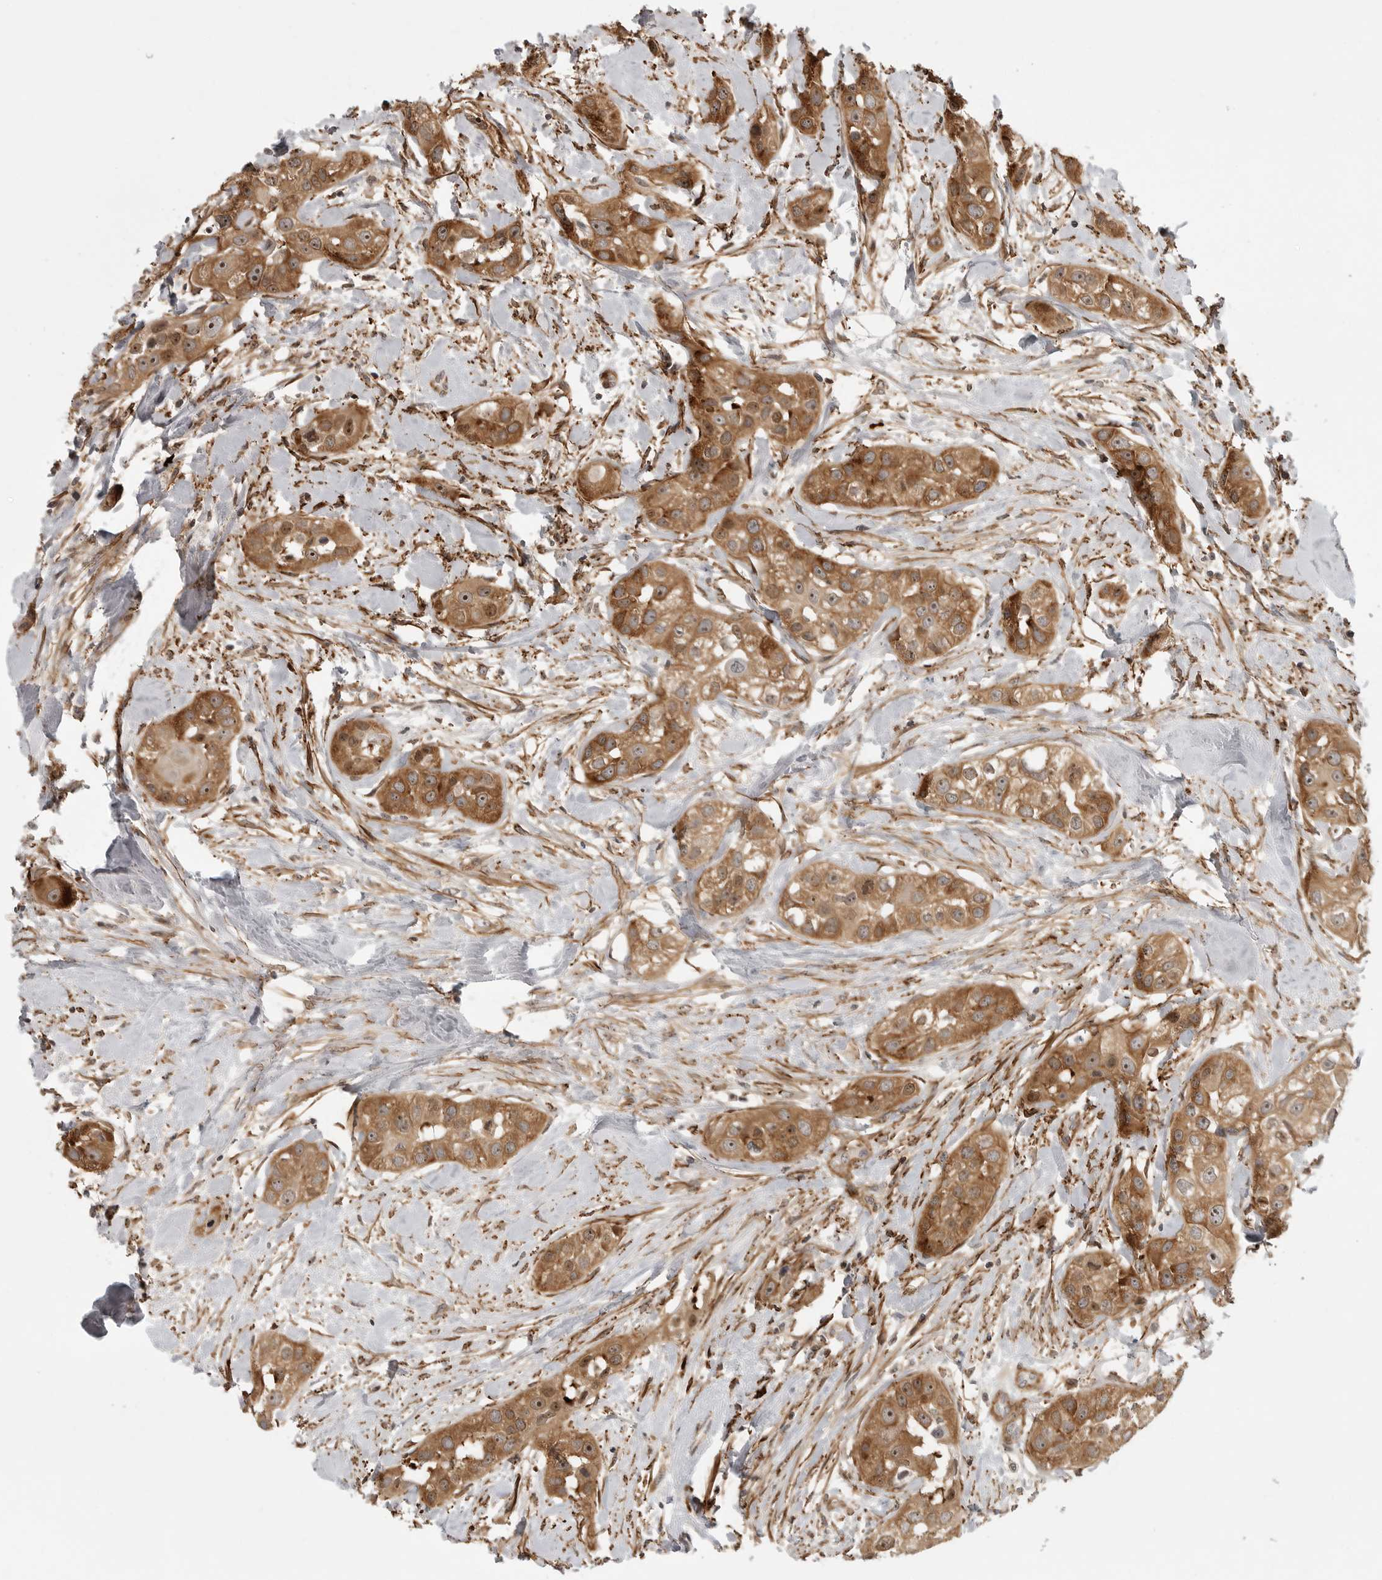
{"staining": {"intensity": "moderate", "quantity": ">75%", "location": "cytoplasmic/membranous,nuclear"}, "tissue": "head and neck cancer", "cell_type": "Tumor cells", "image_type": "cancer", "snomed": [{"axis": "morphology", "description": "Normal tissue, NOS"}, {"axis": "morphology", "description": "Squamous cell carcinoma, NOS"}, {"axis": "topography", "description": "Skeletal muscle"}, {"axis": "topography", "description": "Head-Neck"}], "caption": "Immunohistochemical staining of human squamous cell carcinoma (head and neck) displays moderate cytoplasmic/membranous and nuclear protein positivity in about >75% of tumor cells.", "gene": "TUT4", "patient": {"sex": "male", "age": 51}}